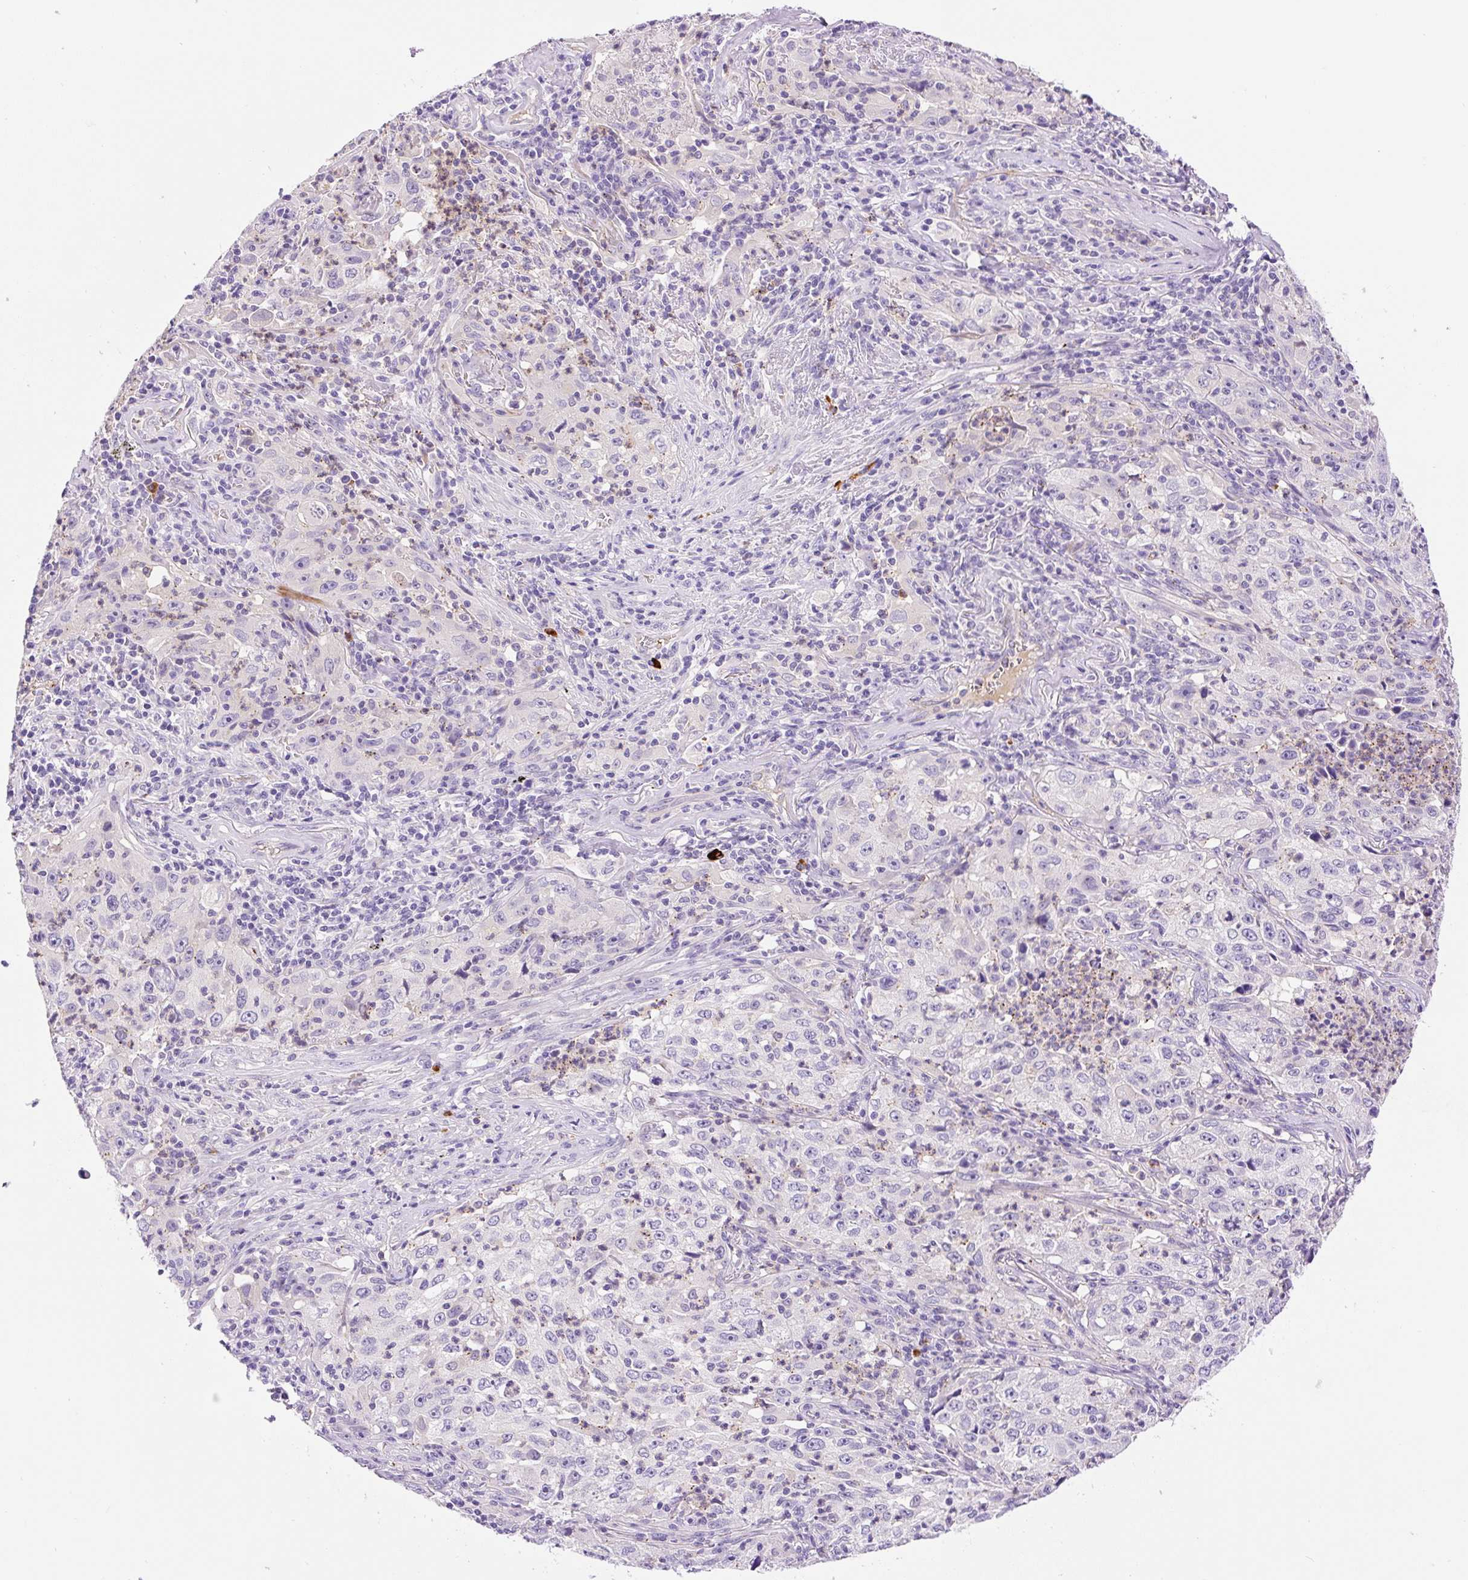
{"staining": {"intensity": "negative", "quantity": "none", "location": "none"}, "tissue": "lung cancer", "cell_type": "Tumor cells", "image_type": "cancer", "snomed": [{"axis": "morphology", "description": "Squamous cell carcinoma, NOS"}, {"axis": "topography", "description": "Lung"}], "caption": "The IHC photomicrograph has no significant expression in tumor cells of squamous cell carcinoma (lung) tissue.", "gene": "LHFPL5", "patient": {"sex": "male", "age": 71}}